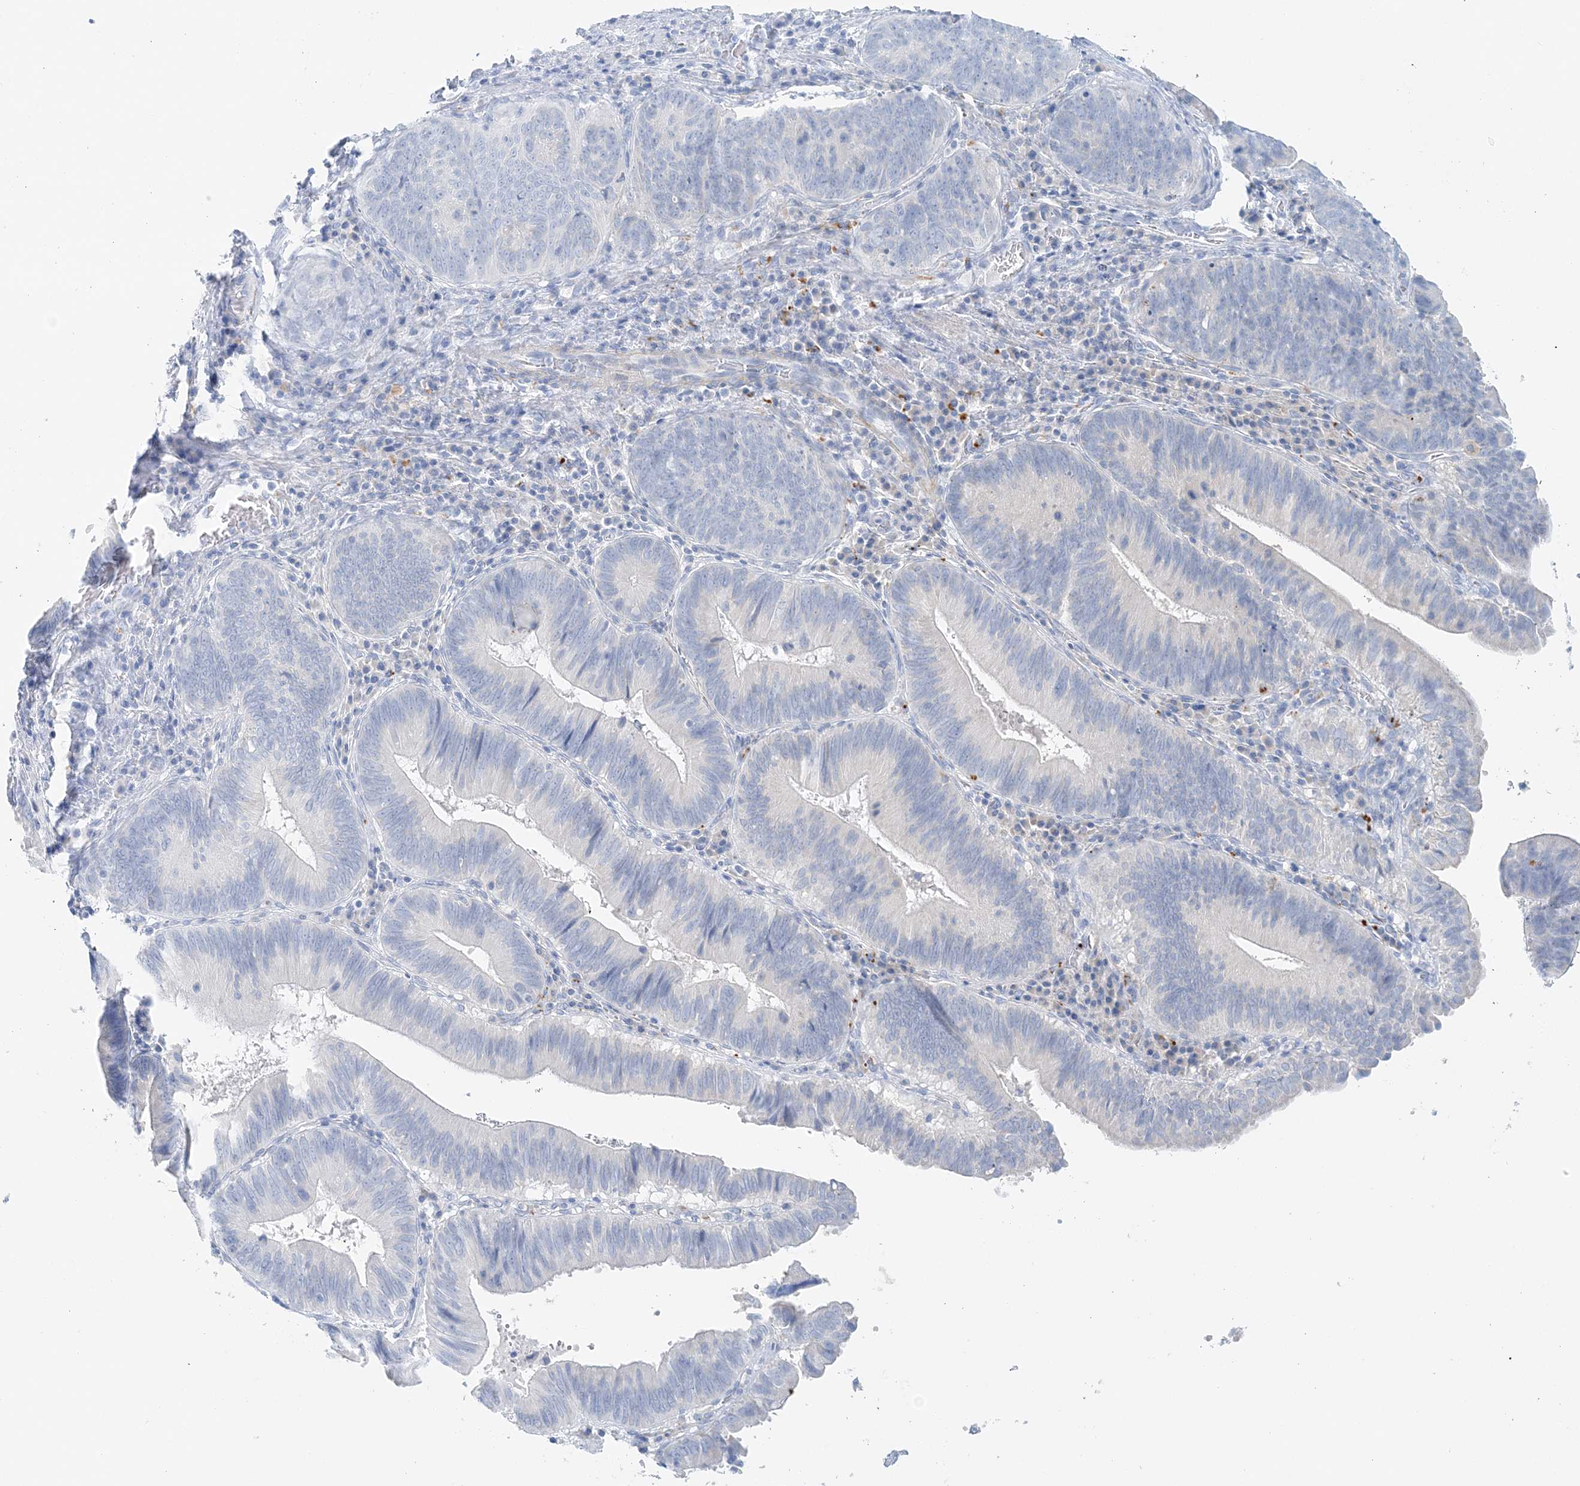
{"staining": {"intensity": "negative", "quantity": "none", "location": "none"}, "tissue": "pancreatic cancer", "cell_type": "Tumor cells", "image_type": "cancer", "snomed": [{"axis": "morphology", "description": "Adenocarcinoma, NOS"}, {"axis": "topography", "description": "Pancreas"}], "caption": "A high-resolution photomicrograph shows IHC staining of pancreatic cancer, which shows no significant expression in tumor cells. Brightfield microscopy of immunohistochemistry (IHC) stained with DAB (brown) and hematoxylin (blue), captured at high magnification.", "gene": "TTI1", "patient": {"sex": "male", "age": 63}}